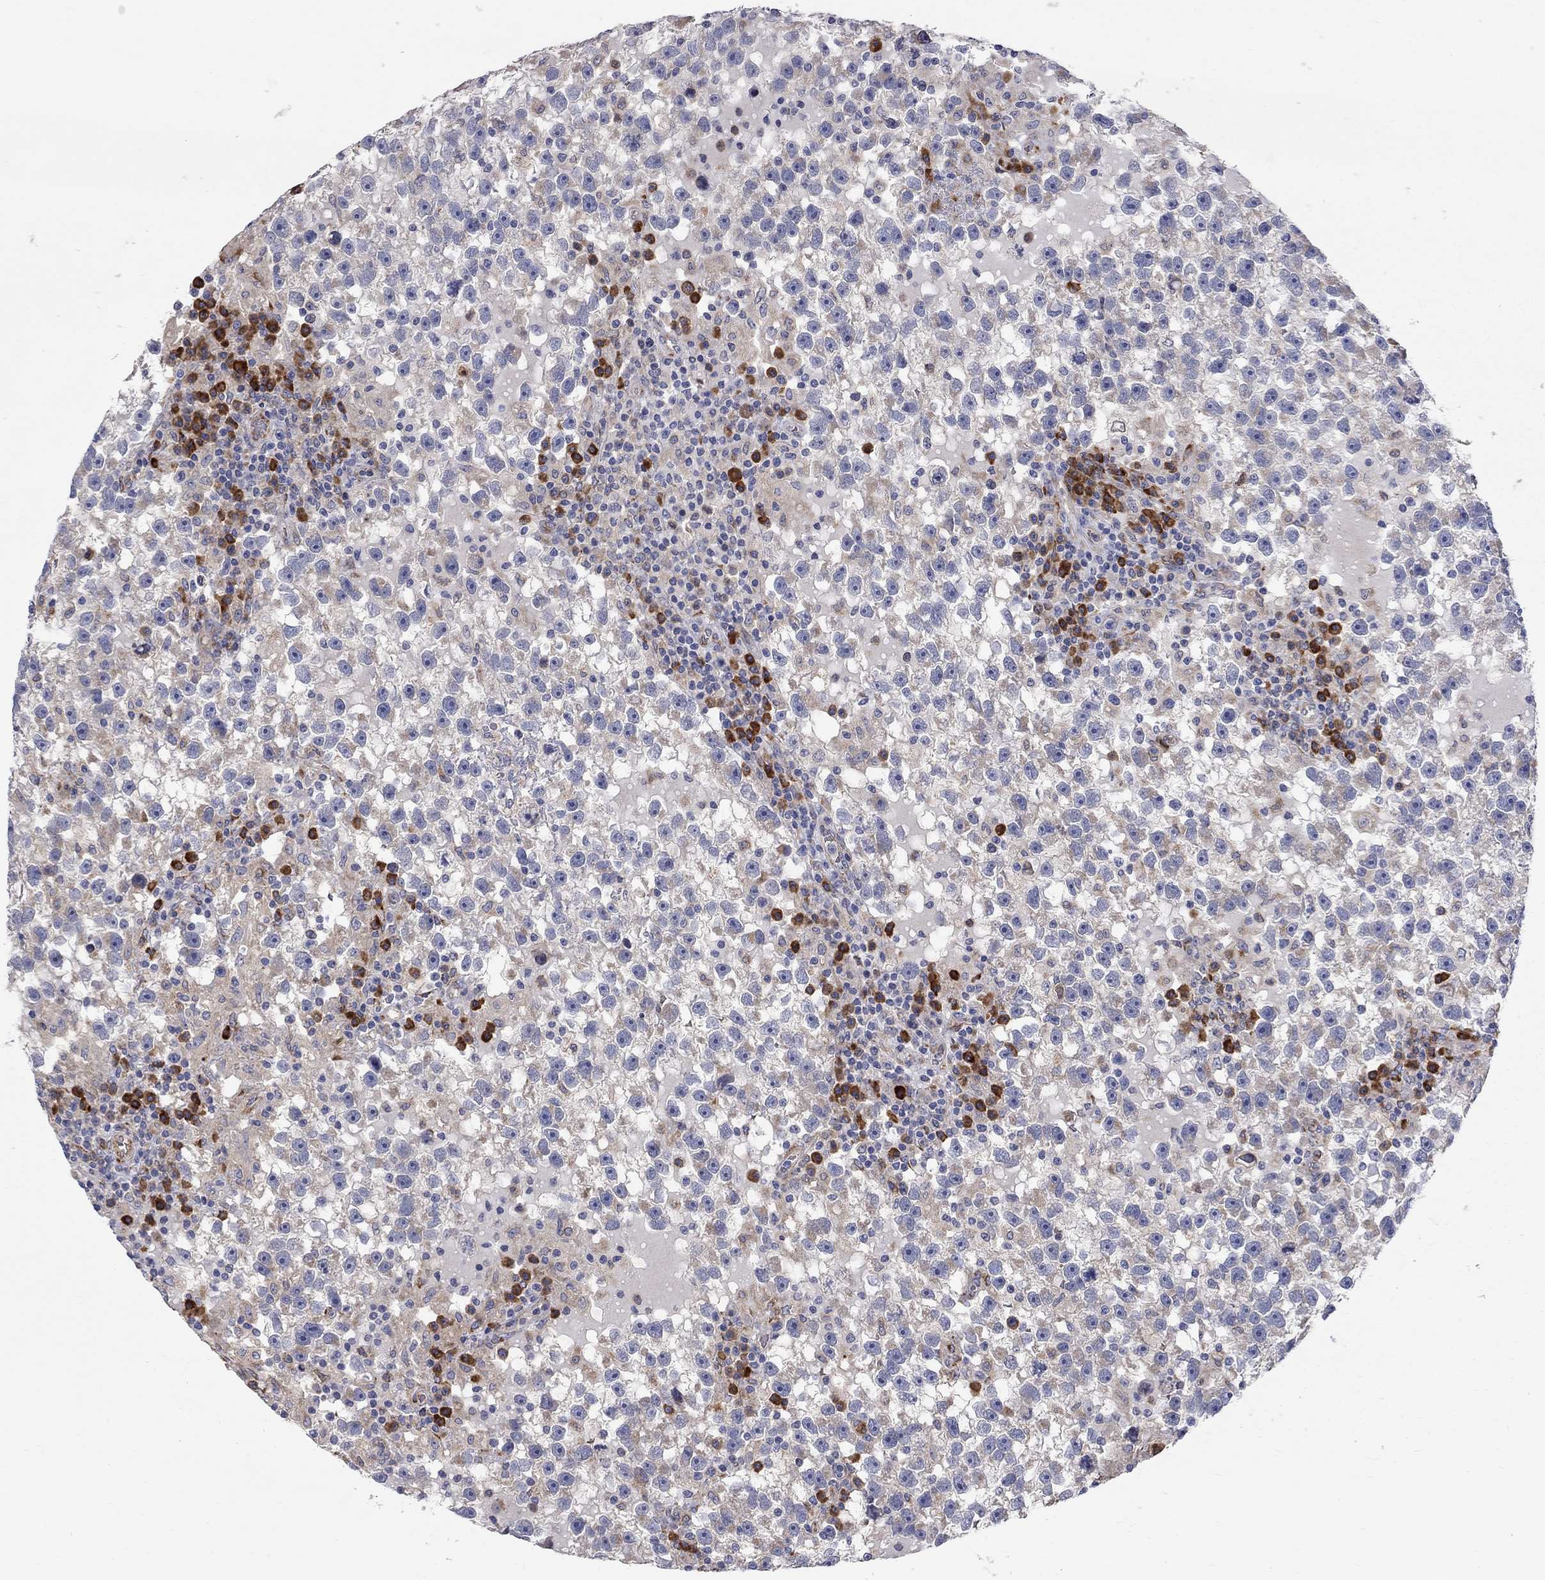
{"staining": {"intensity": "negative", "quantity": "none", "location": "none"}, "tissue": "testis cancer", "cell_type": "Tumor cells", "image_type": "cancer", "snomed": [{"axis": "morphology", "description": "Seminoma, NOS"}, {"axis": "topography", "description": "Testis"}], "caption": "High magnification brightfield microscopy of testis cancer stained with DAB (3,3'-diaminobenzidine) (brown) and counterstained with hematoxylin (blue): tumor cells show no significant positivity.", "gene": "CASTOR1", "patient": {"sex": "male", "age": 47}}